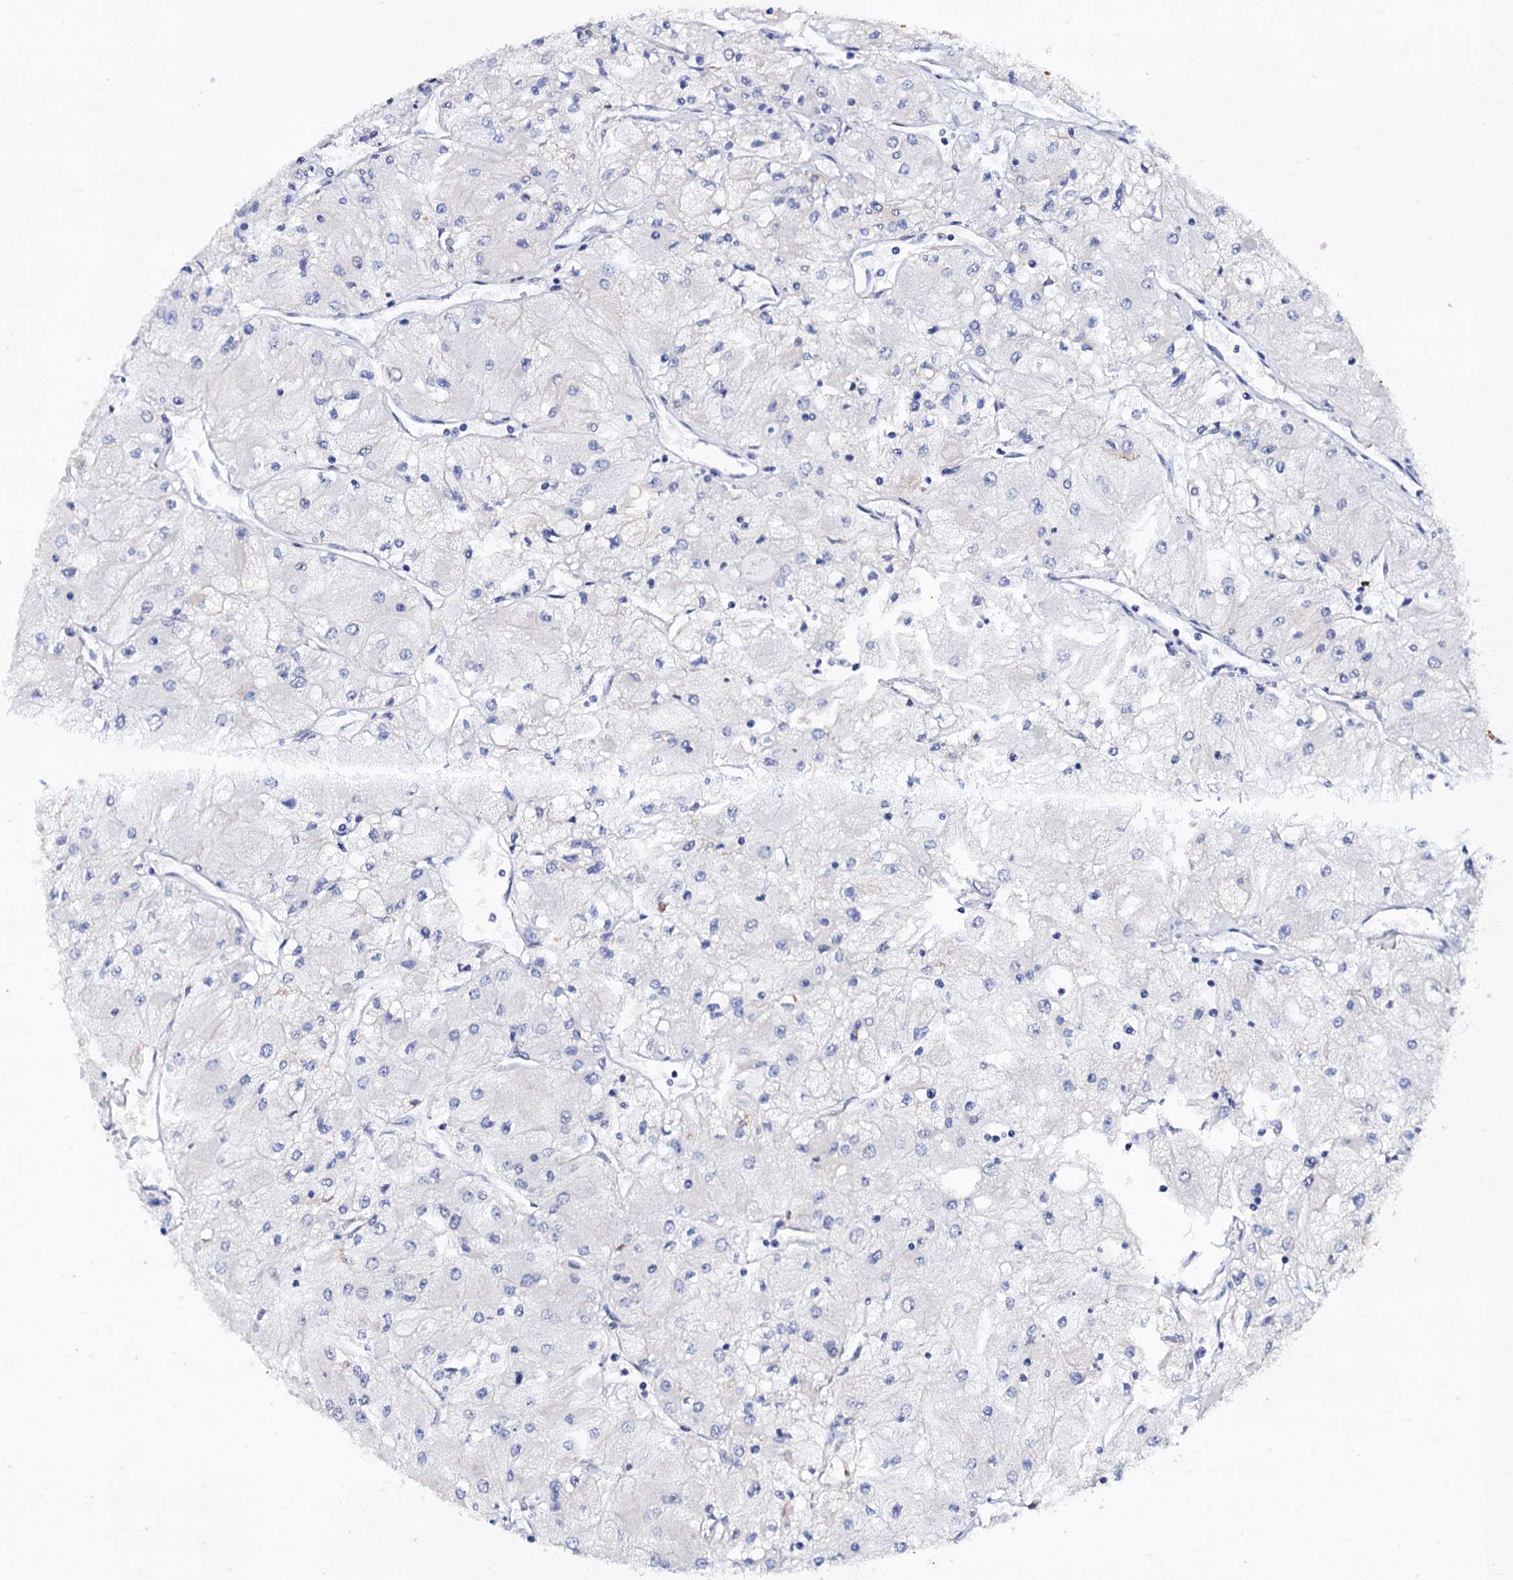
{"staining": {"intensity": "negative", "quantity": "none", "location": "none"}, "tissue": "renal cancer", "cell_type": "Tumor cells", "image_type": "cancer", "snomed": [{"axis": "morphology", "description": "Adenocarcinoma, NOS"}, {"axis": "topography", "description": "Kidney"}], "caption": "High power microscopy photomicrograph of an IHC histopathology image of renal adenocarcinoma, revealing no significant positivity in tumor cells. (Stains: DAB (3,3'-diaminobenzidine) immunohistochemistry (IHC) with hematoxylin counter stain, Microscopy: brightfield microscopy at high magnification).", "gene": "ZDHHC18", "patient": {"sex": "male", "age": 80}}